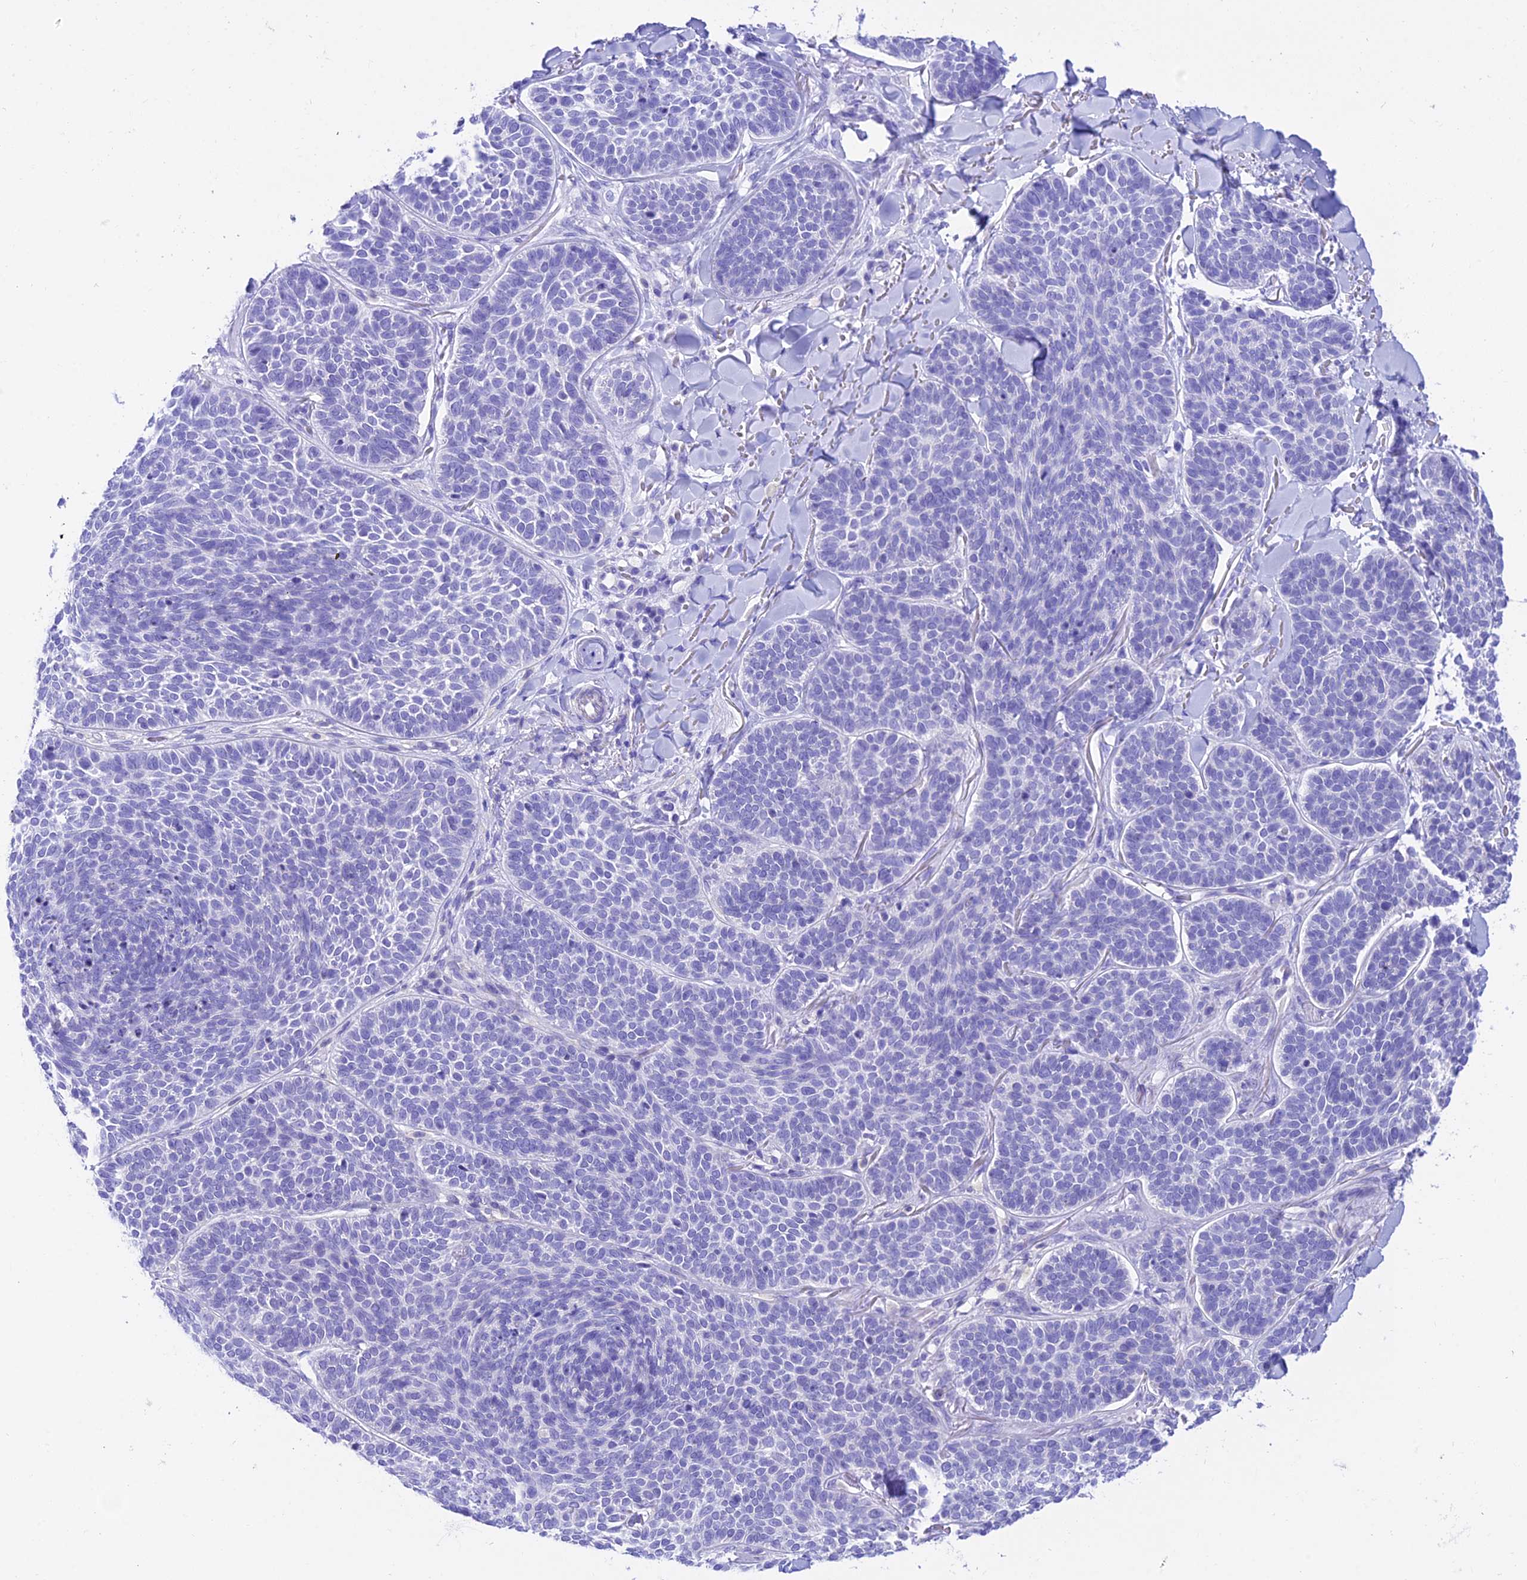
{"staining": {"intensity": "negative", "quantity": "none", "location": "none"}, "tissue": "skin cancer", "cell_type": "Tumor cells", "image_type": "cancer", "snomed": [{"axis": "morphology", "description": "Basal cell carcinoma"}, {"axis": "topography", "description": "Skin"}], "caption": "Tumor cells are negative for protein expression in human basal cell carcinoma (skin).", "gene": "TRIM43B", "patient": {"sex": "male", "age": 85}}